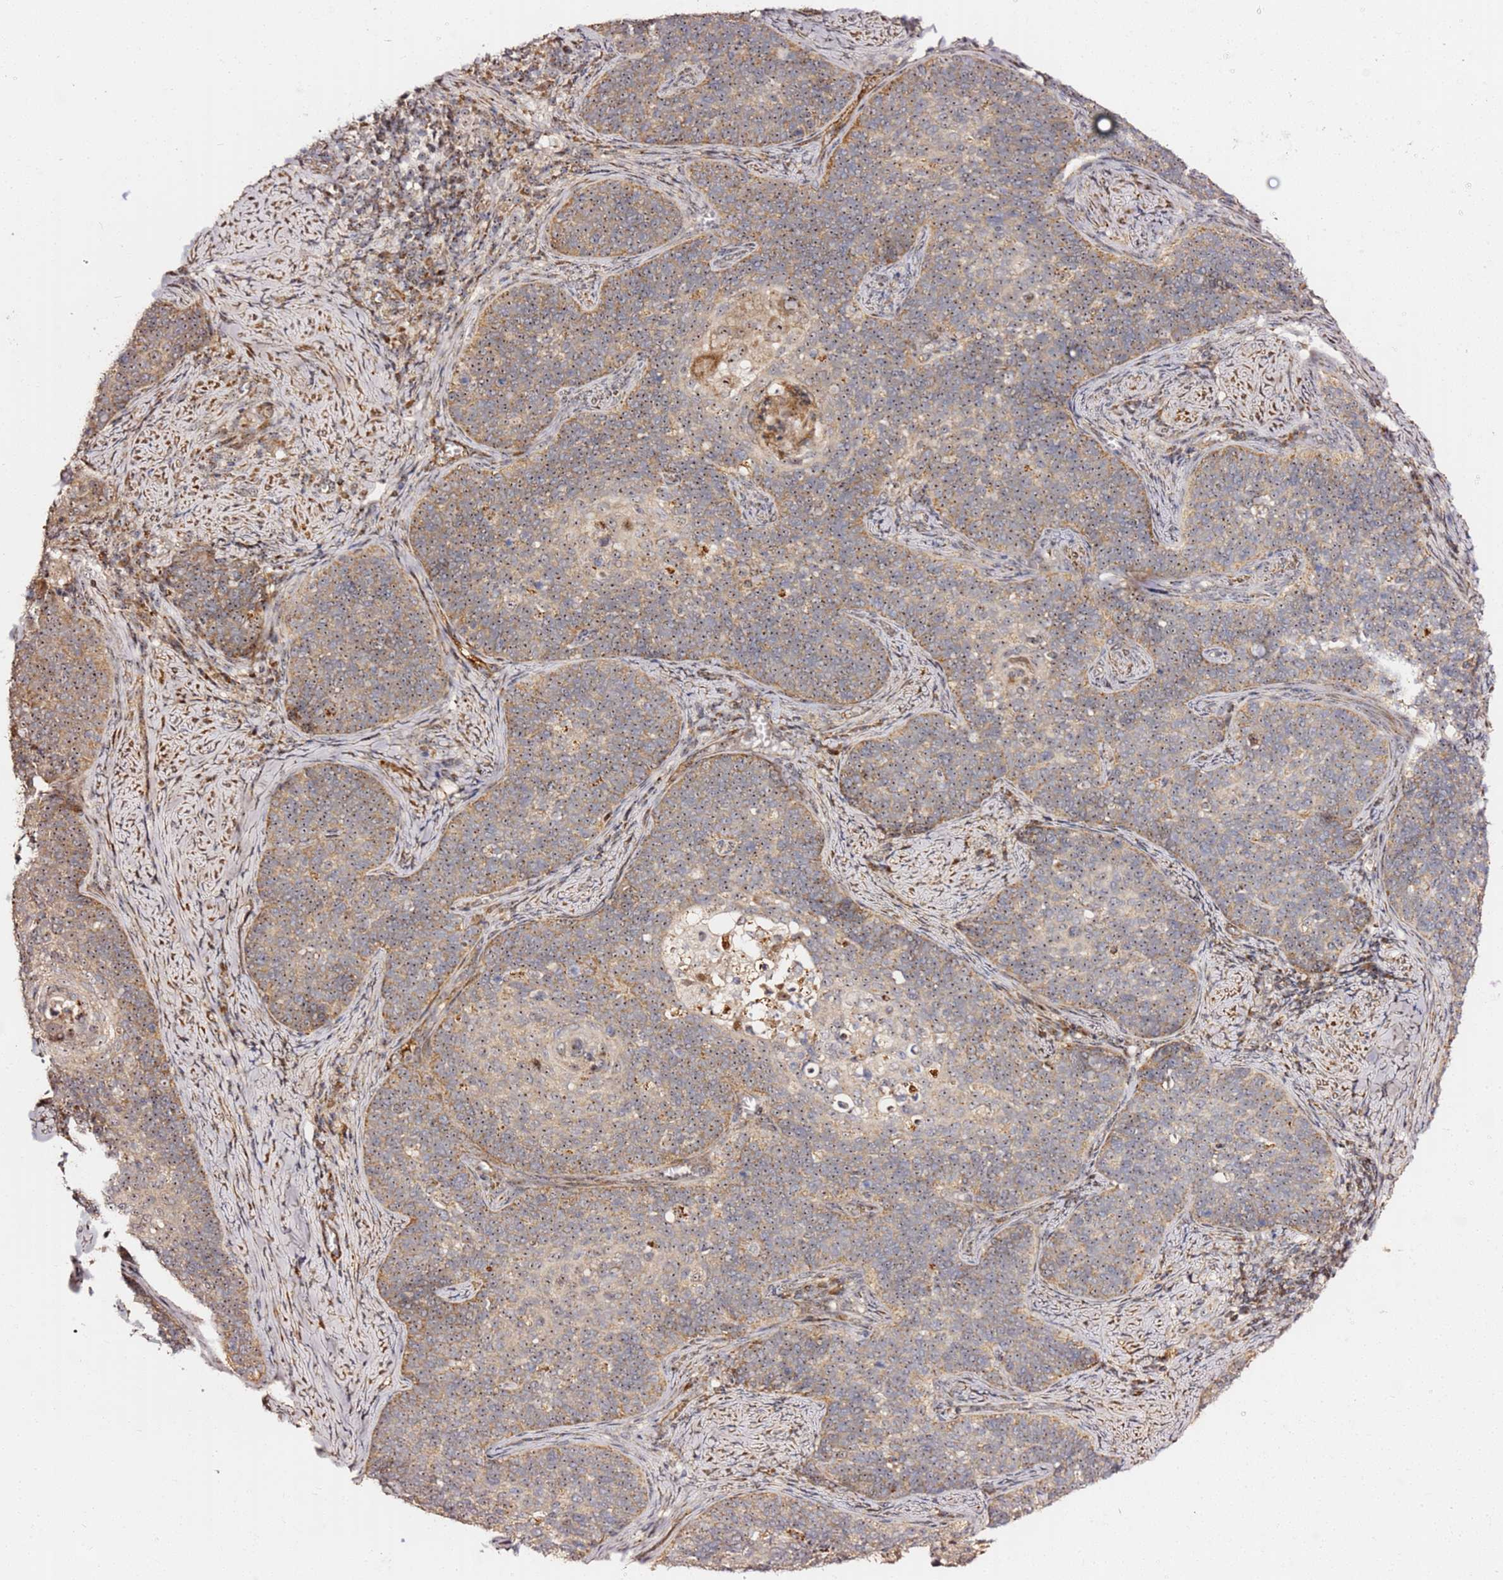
{"staining": {"intensity": "moderate", "quantity": ">75%", "location": "cytoplasmic/membranous,nuclear"}, "tissue": "cervical cancer", "cell_type": "Tumor cells", "image_type": "cancer", "snomed": [{"axis": "morphology", "description": "Normal tissue, NOS"}, {"axis": "morphology", "description": "Squamous cell carcinoma, NOS"}, {"axis": "topography", "description": "Cervix"}], "caption": "This is an image of immunohistochemistry staining of cervical cancer, which shows moderate positivity in the cytoplasmic/membranous and nuclear of tumor cells.", "gene": "KIF25", "patient": {"sex": "female", "age": 39}}